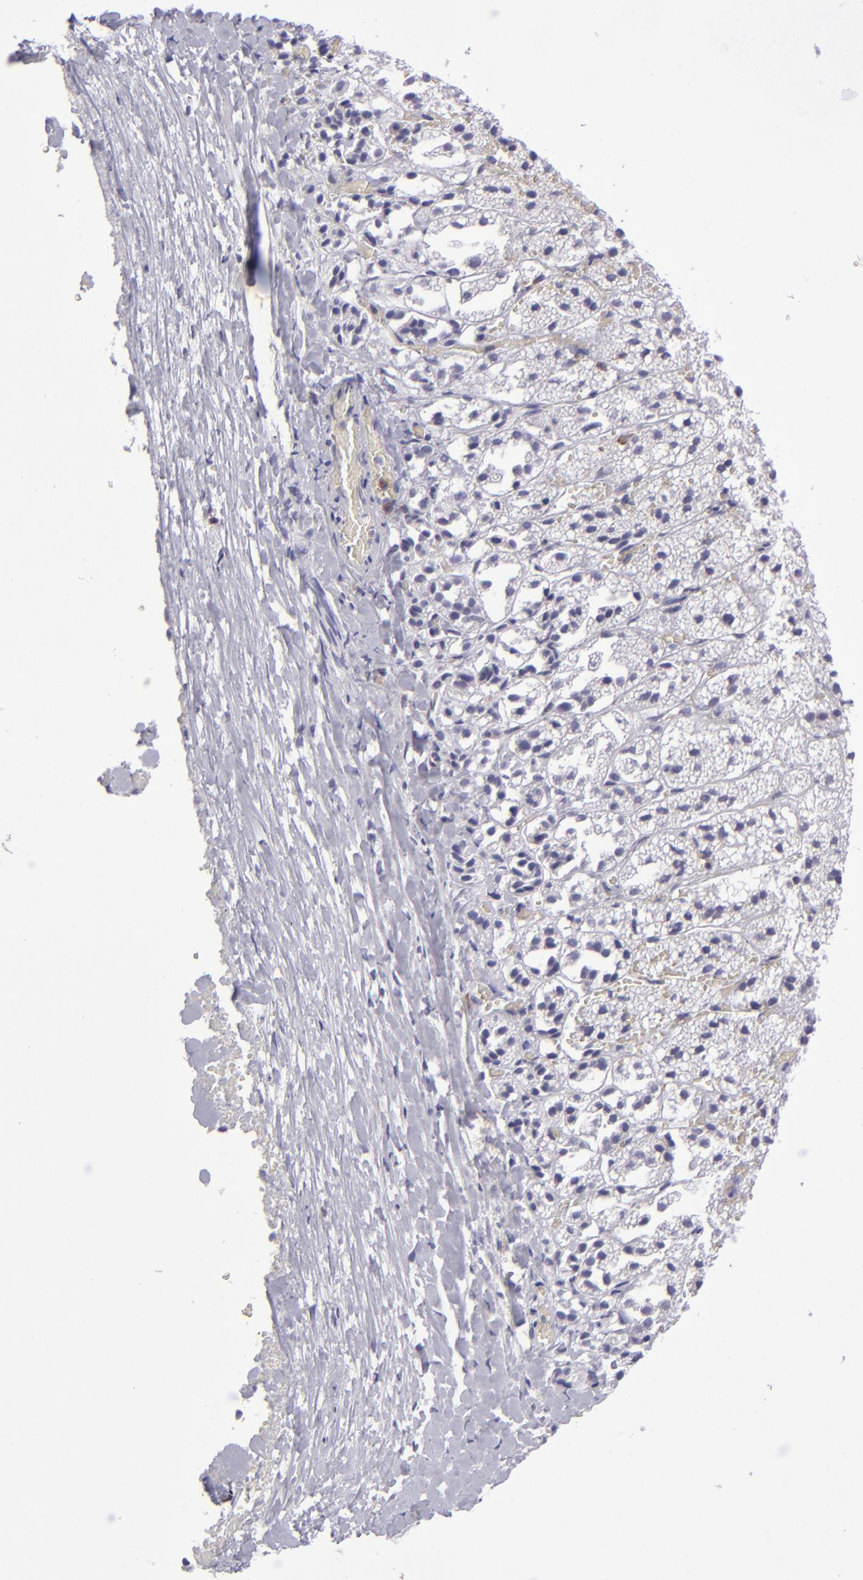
{"staining": {"intensity": "negative", "quantity": "none", "location": "none"}, "tissue": "adrenal gland", "cell_type": "Glandular cells", "image_type": "normal", "snomed": [{"axis": "morphology", "description": "Normal tissue, NOS"}, {"axis": "topography", "description": "Adrenal gland"}], "caption": "The micrograph exhibits no staining of glandular cells in benign adrenal gland.", "gene": "CD48", "patient": {"sex": "female", "age": 44}}